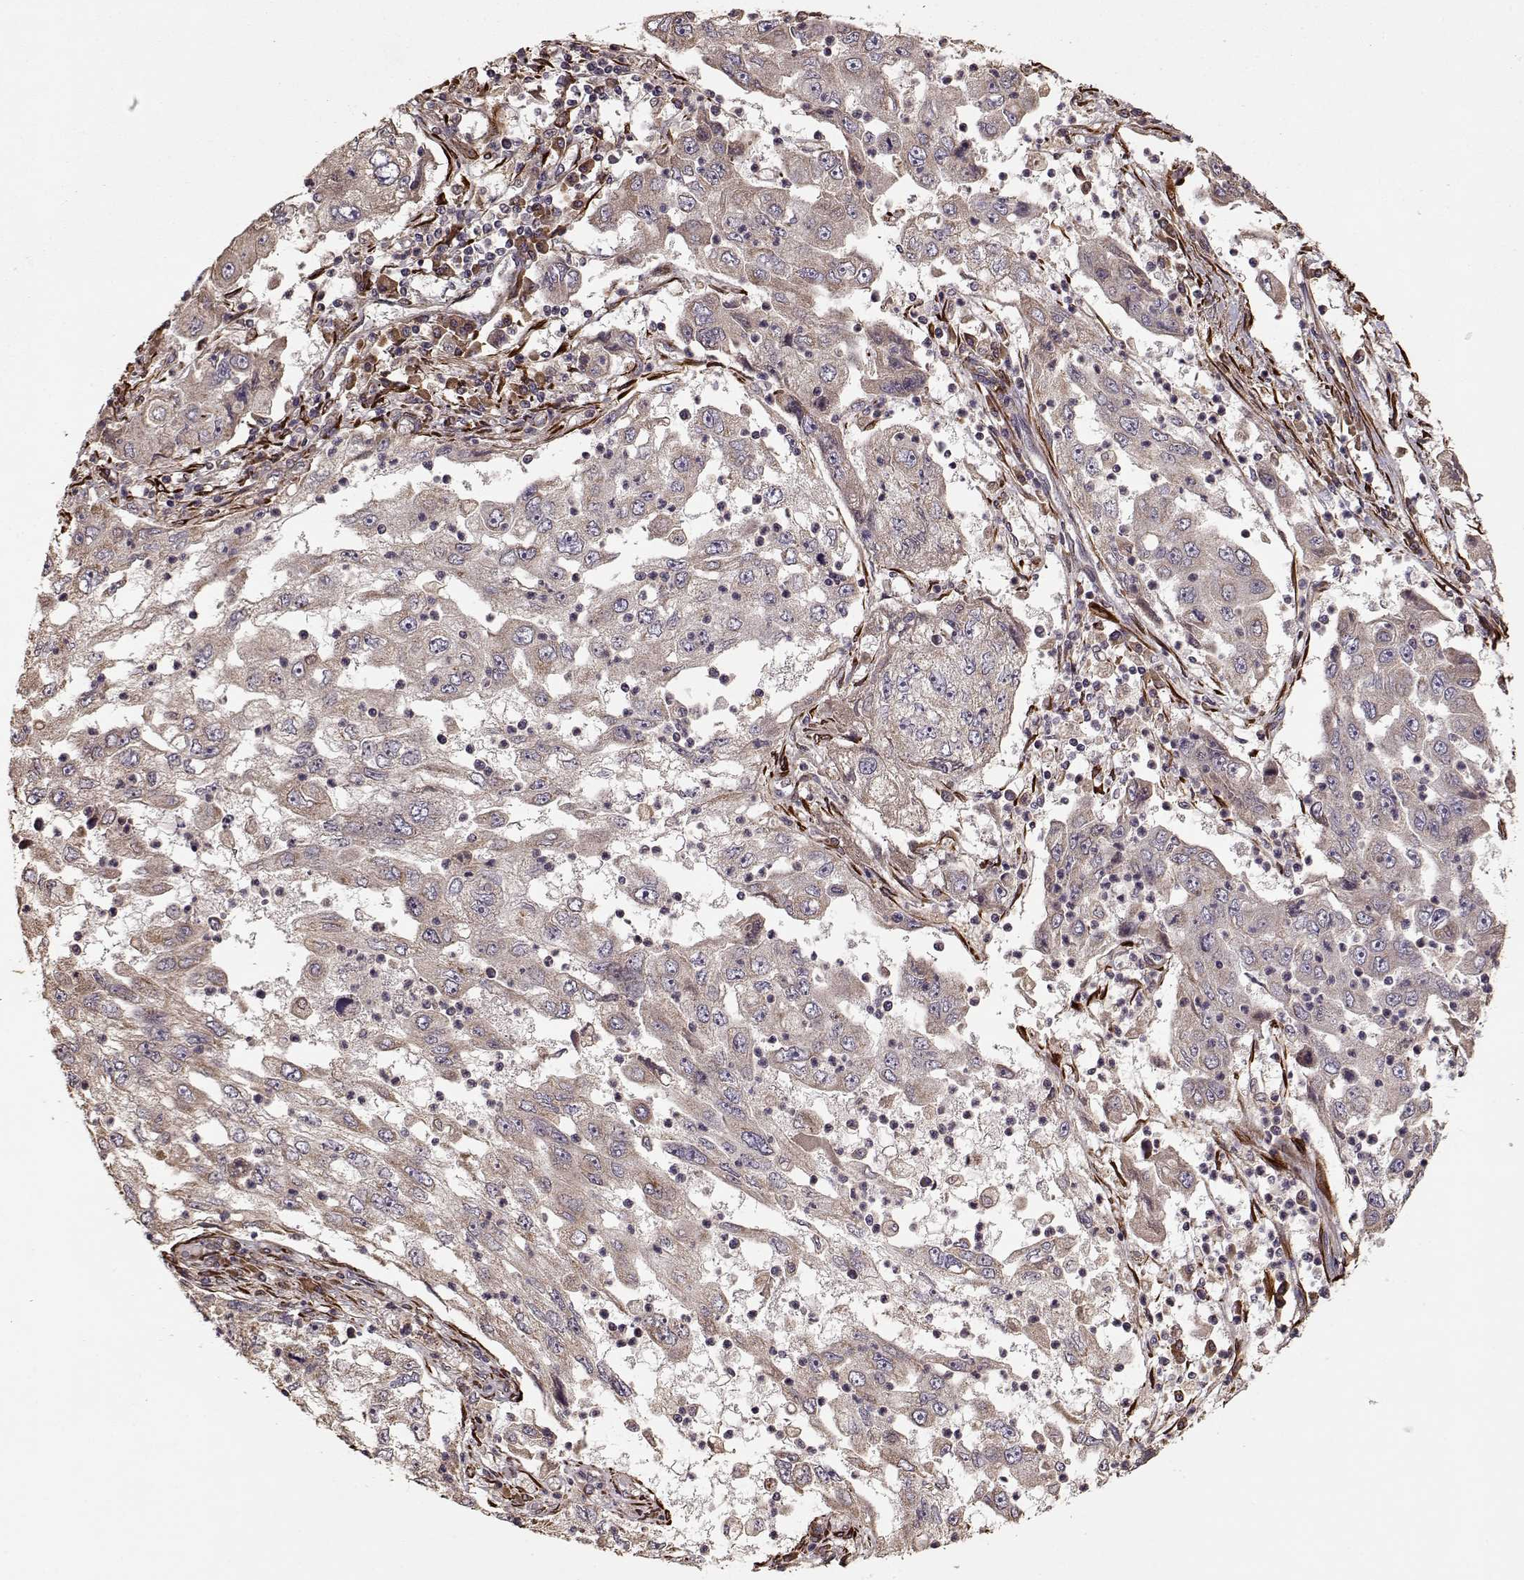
{"staining": {"intensity": "weak", "quantity": ">75%", "location": "cytoplasmic/membranous"}, "tissue": "cervical cancer", "cell_type": "Tumor cells", "image_type": "cancer", "snomed": [{"axis": "morphology", "description": "Squamous cell carcinoma, NOS"}, {"axis": "topography", "description": "Cervix"}], "caption": "Immunohistochemical staining of human cervical cancer displays low levels of weak cytoplasmic/membranous protein positivity in approximately >75% of tumor cells.", "gene": "IMMP1L", "patient": {"sex": "female", "age": 36}}